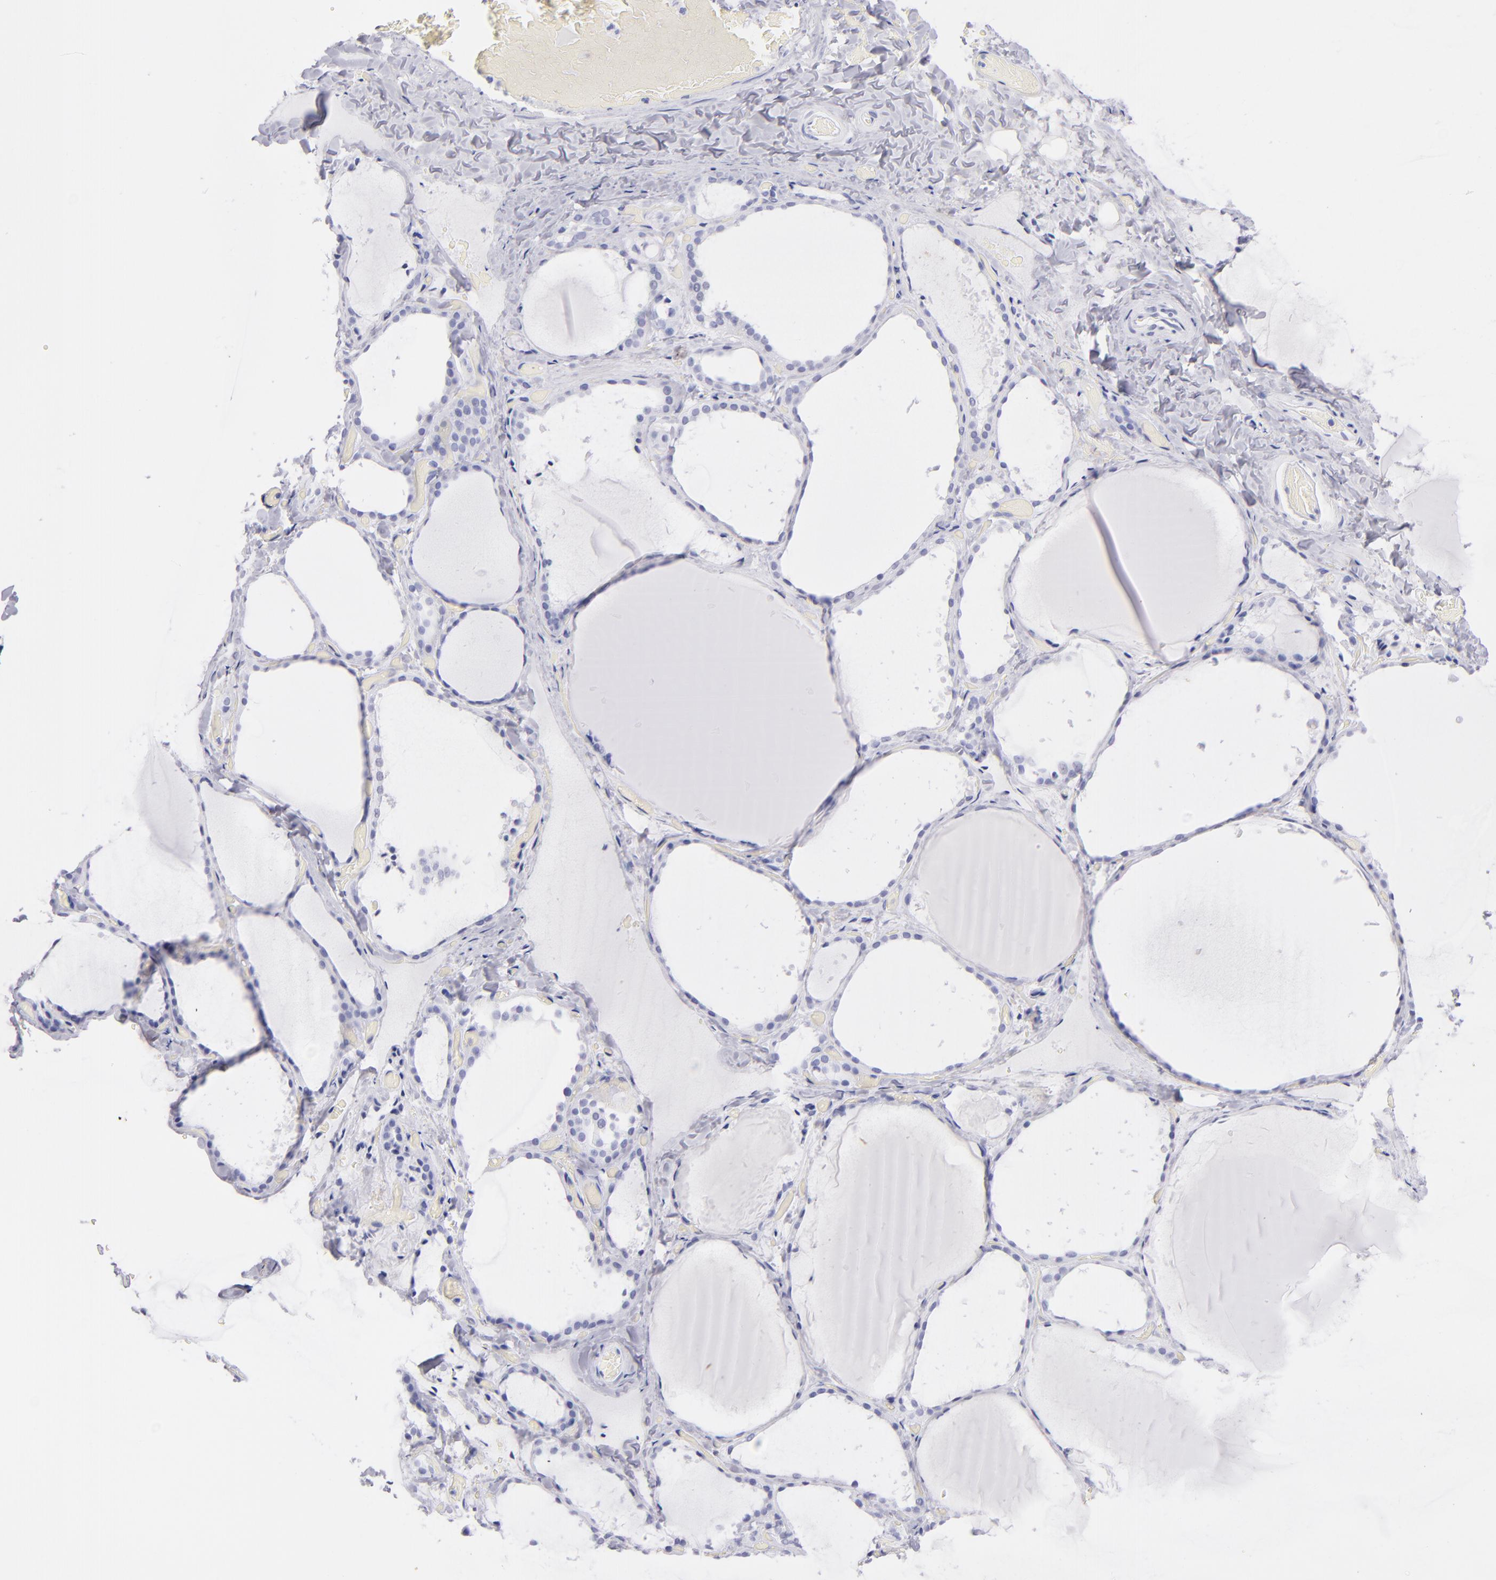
{"staining": {"intensity": "negative", "quantity": "none", "location": "none"}, "tissue": "thyroid gland", "cell_type": "Glandular cells", "image_type": "normal", "snomed": [{"axis": "morphology", "description": "Normal tissue, NOS"}, {"axis": "topography", "description": "Thyroid gland"}], "caption": "Immunohistochemistry photomicrograph of benign thyroid gland stained for a protein (brown), which reveals no staining in glandular cells.", "gene": "PRPH", "patient": {"sex": "female", "age": 22}}